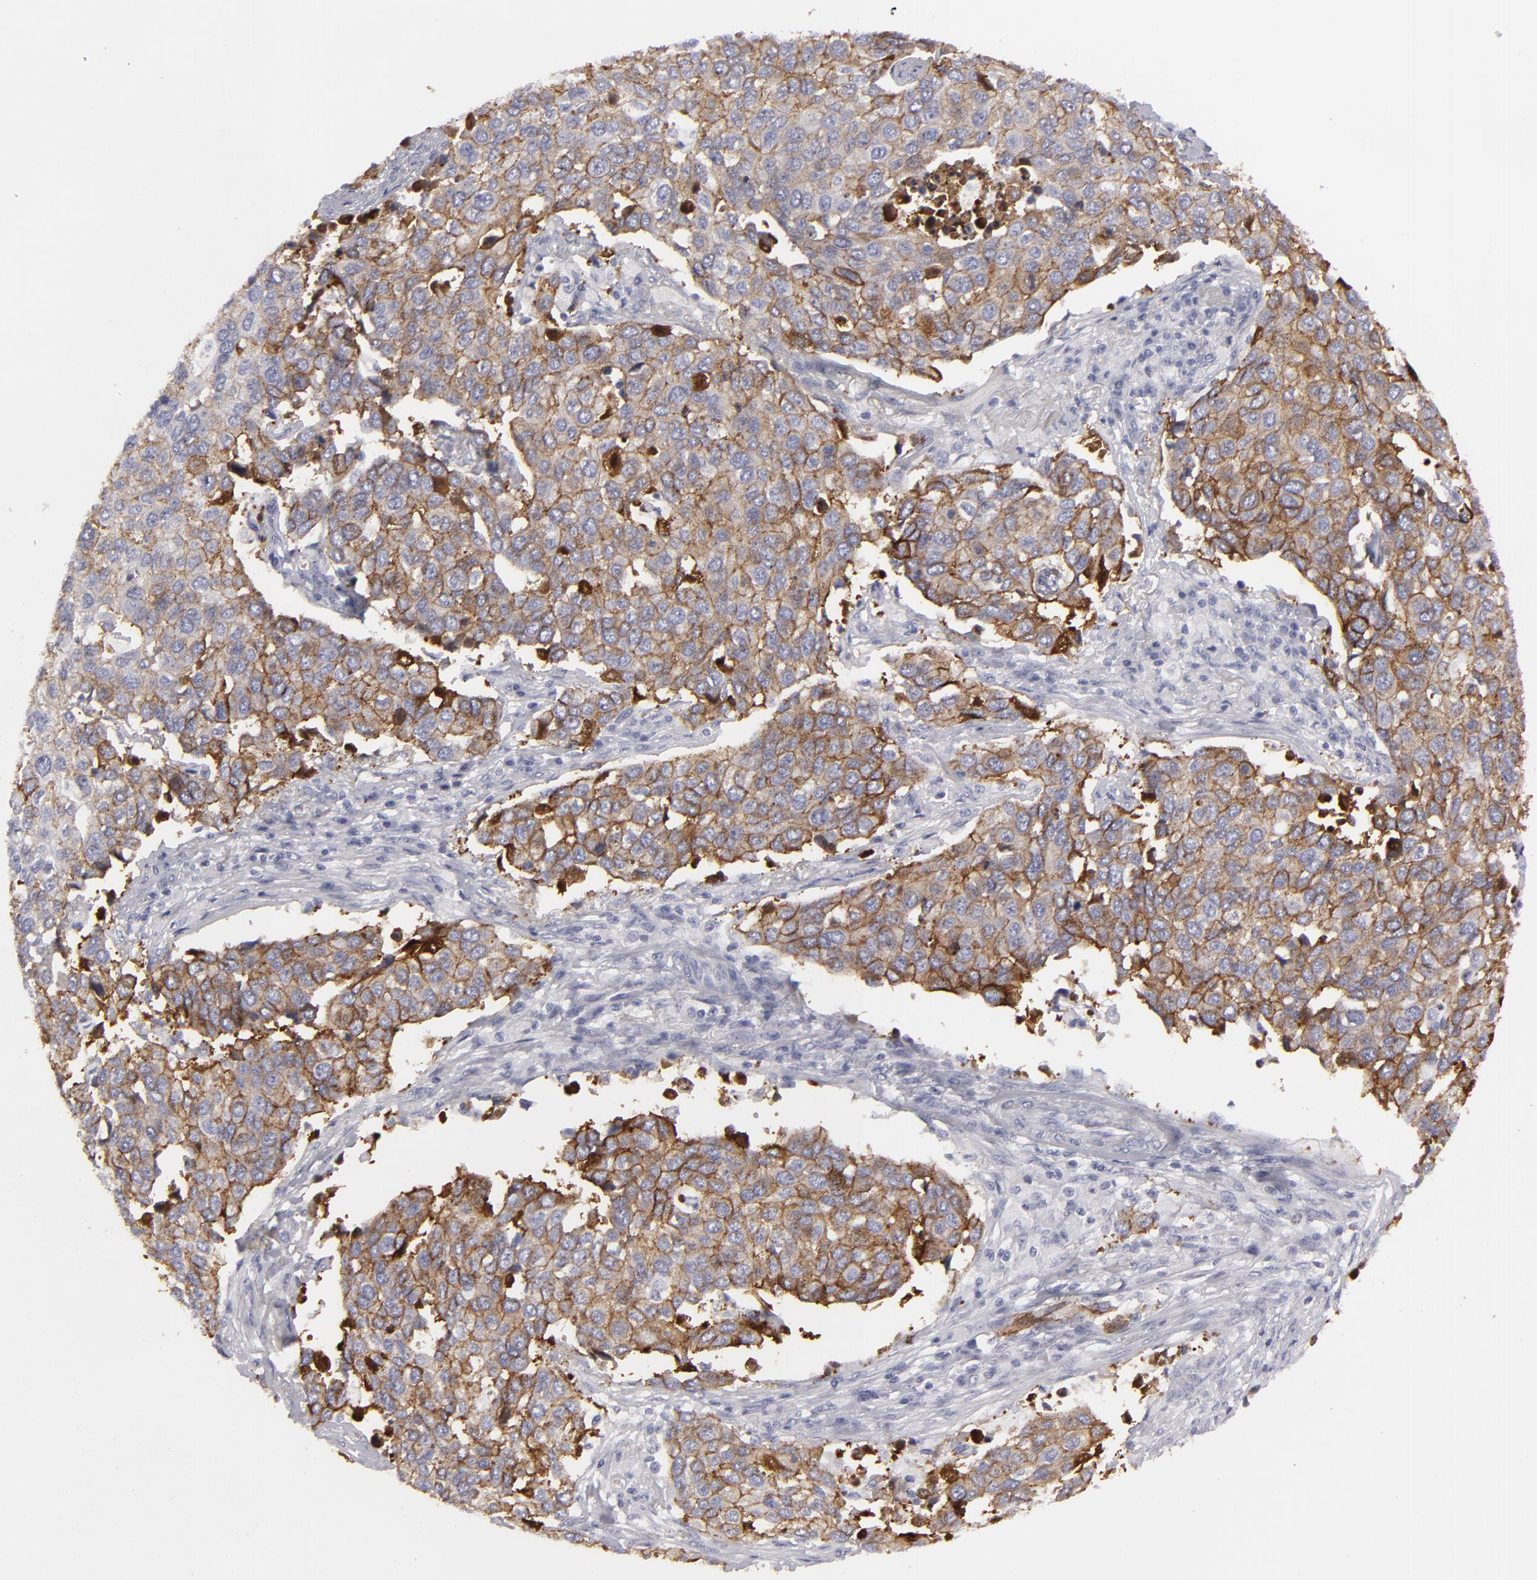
{"staining": {"intensity": "moderate", "quantity": ">75%", "location": "cytoplasmic/membranous"}, "tissue": "cervical cancer", "cell_type": "Tumor cells", "image_type": "cancer", "snomed": [{"axis": "morphology", "description": "Squamous cell carcinoma, NOS"}, {"axis": "topography", "description": "Cervix"}], "caption": "Immunohistochemical staining of cervical squamous cell carcinoma displays medium levels of moderate cytoplasmic/membranous protein positivity in approximately >75% of tumor cells.", "gene": "JUP", "patient": {"sex": "female", "age": 54}}